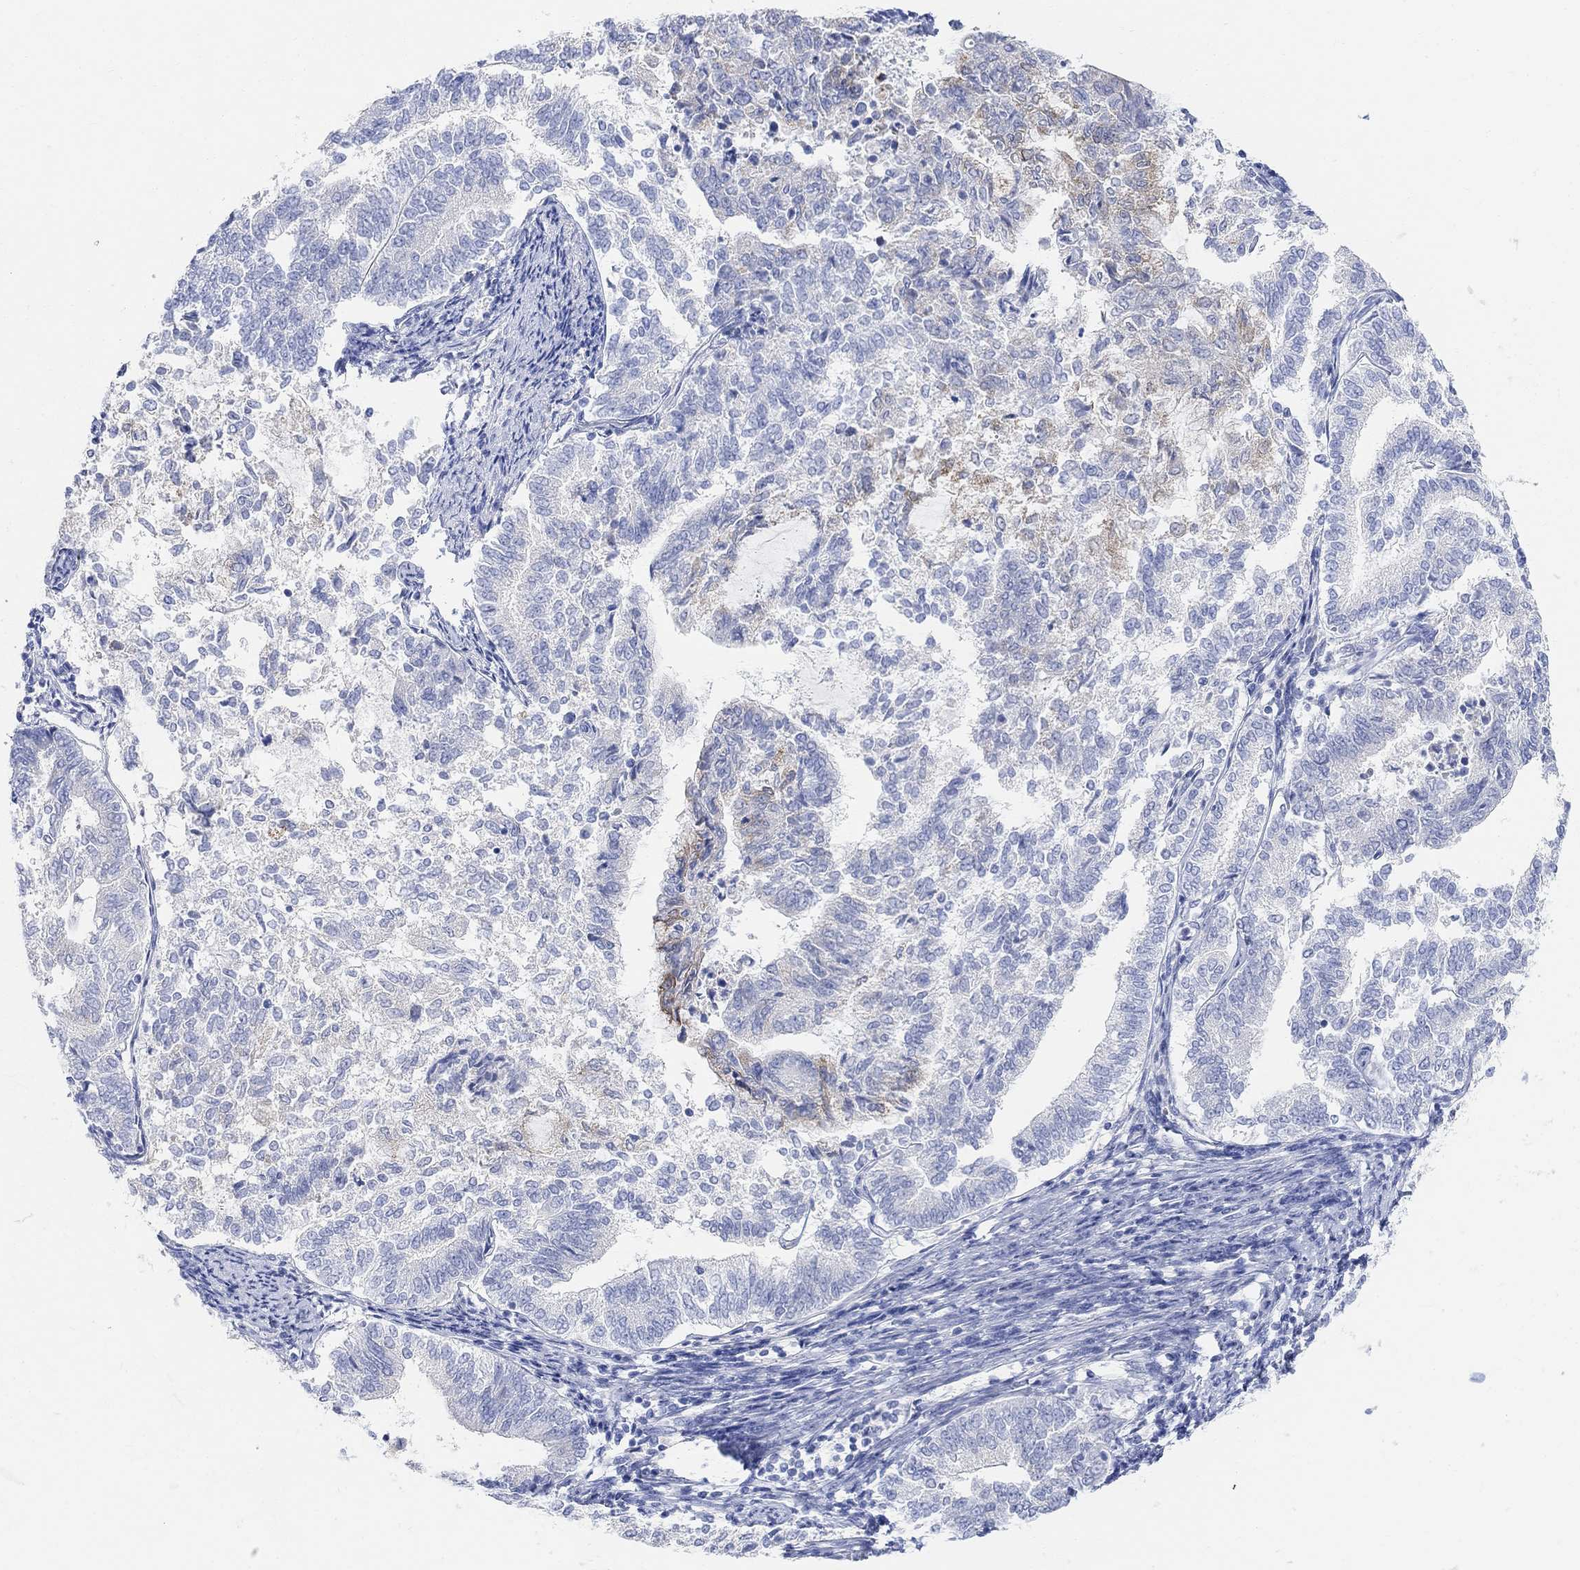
{"staining": {"intensity": "weak", "quantity": "<25%", "location": "cytoplasmic/membranous"}, "tissue": "endometrial cancer", "cell_type": "Tumor cells", "image_type": "cancer", "snomed": [{"axis": "morphology", "description": "Adenocarcinoma, NOS"}, {"axis": "topography", "description": "Endometrium"}], "caption": "An image of endometrial cancer (adenocarcinoma) stained for a protein demonstrates no brown staining in tumor cells.", "gene": "RETNLB", "patient": {"sex": "female", "age": 65}}